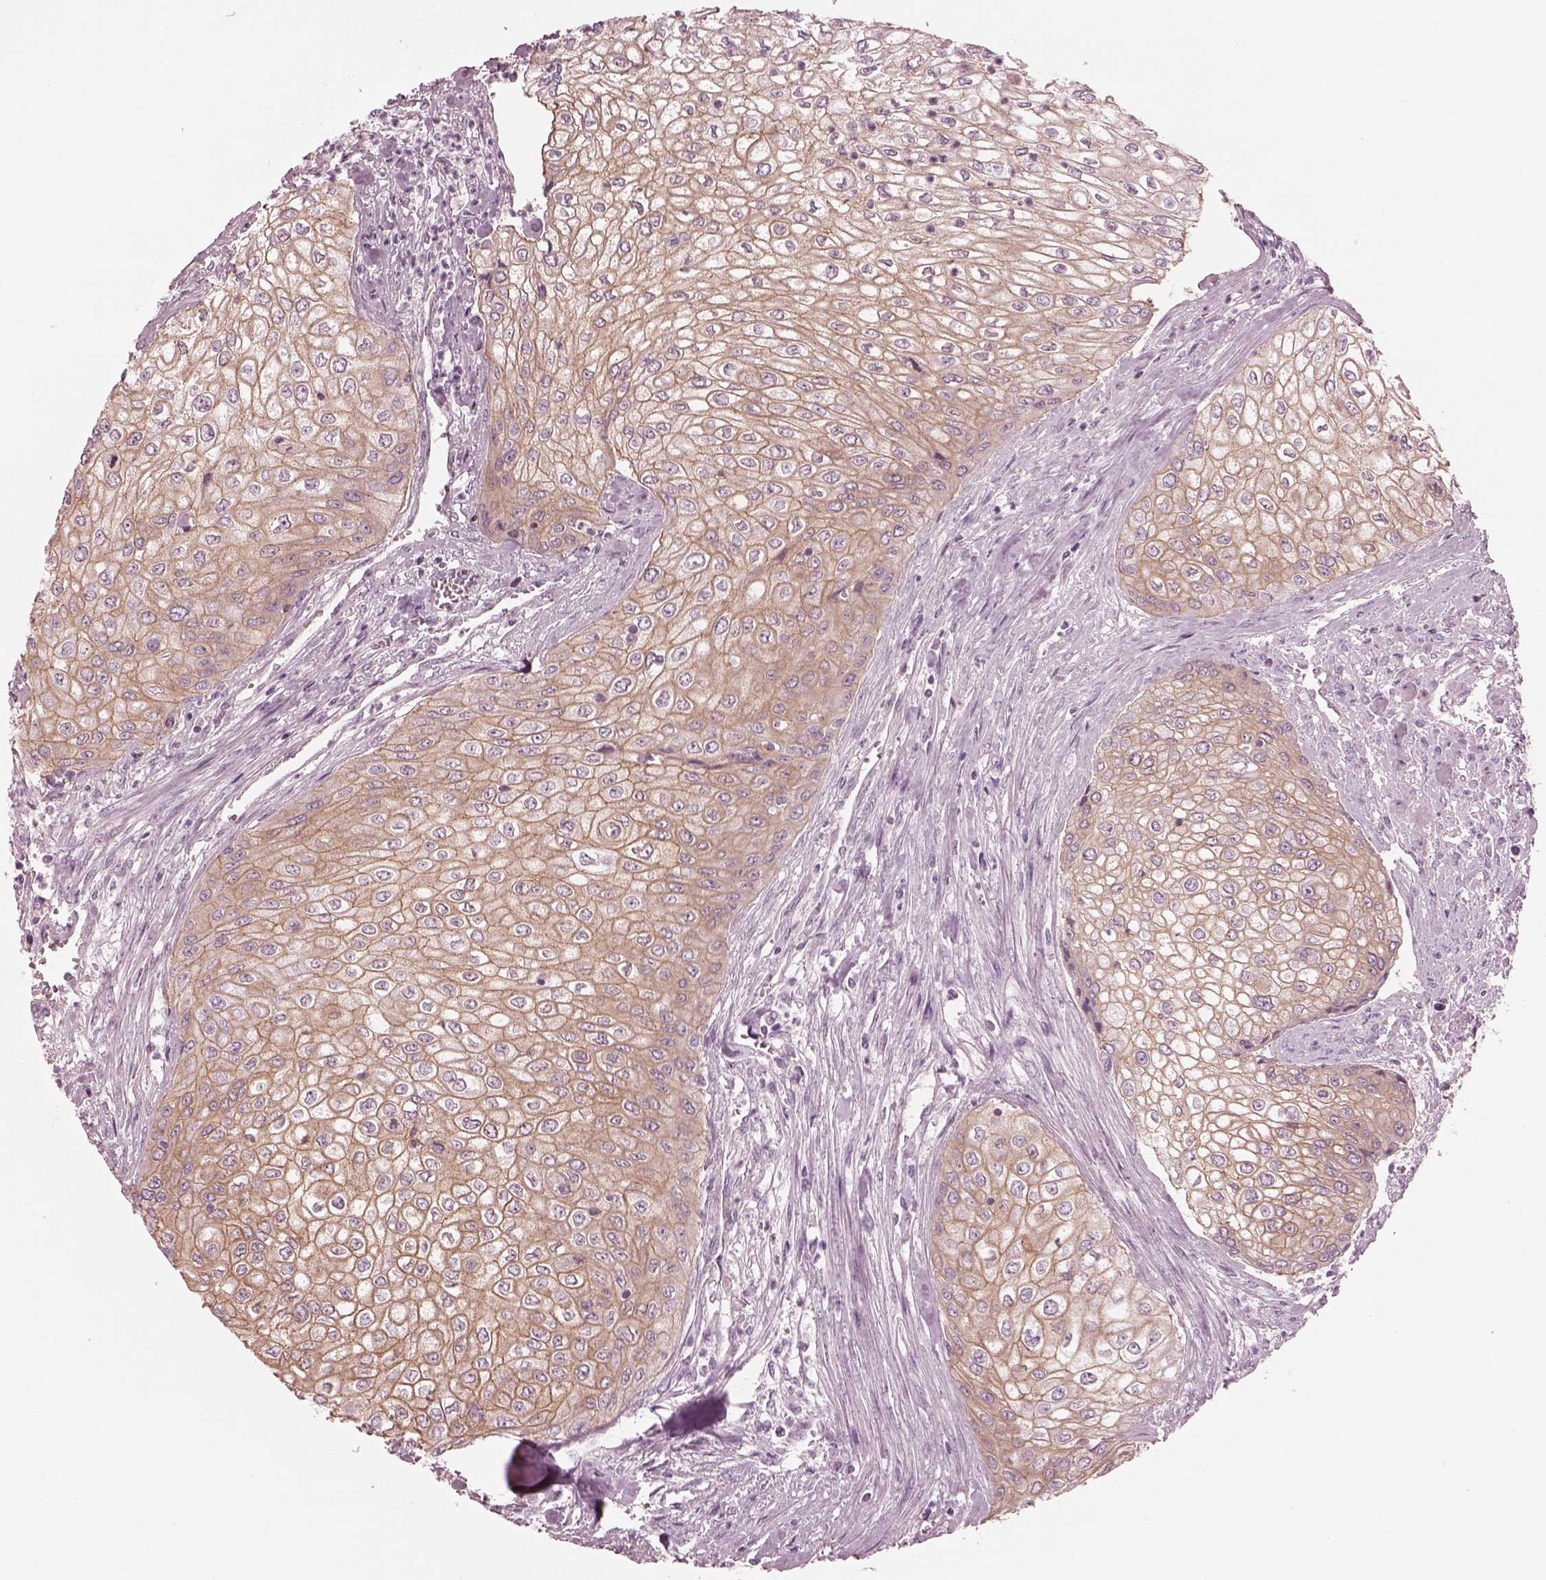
{"staining": {"intensity": "moderate", "quantity": ">75%", "location": "cytoplasmic/membranous"}, "tissue": "urothelial cancer", "cell_type": "Tumor cells", "image_type": "cancer", "snomed": [{"axis": "morphology", "description": "Urothelial carcinoma, High grade"}, {"axis": "topography", "description": "Urinary bladder"}], "caption": "Immunohistochemical staining of human high-grade urothelial carcinoma demonstrates moderate cytoplasmic/membranous protein staining in approximately >75% of tumor cells. (IHC, brightfield microscopy, high magnification).", "gene": "ELAPOR1", "patient": {"sex": "male", "age": 62}}